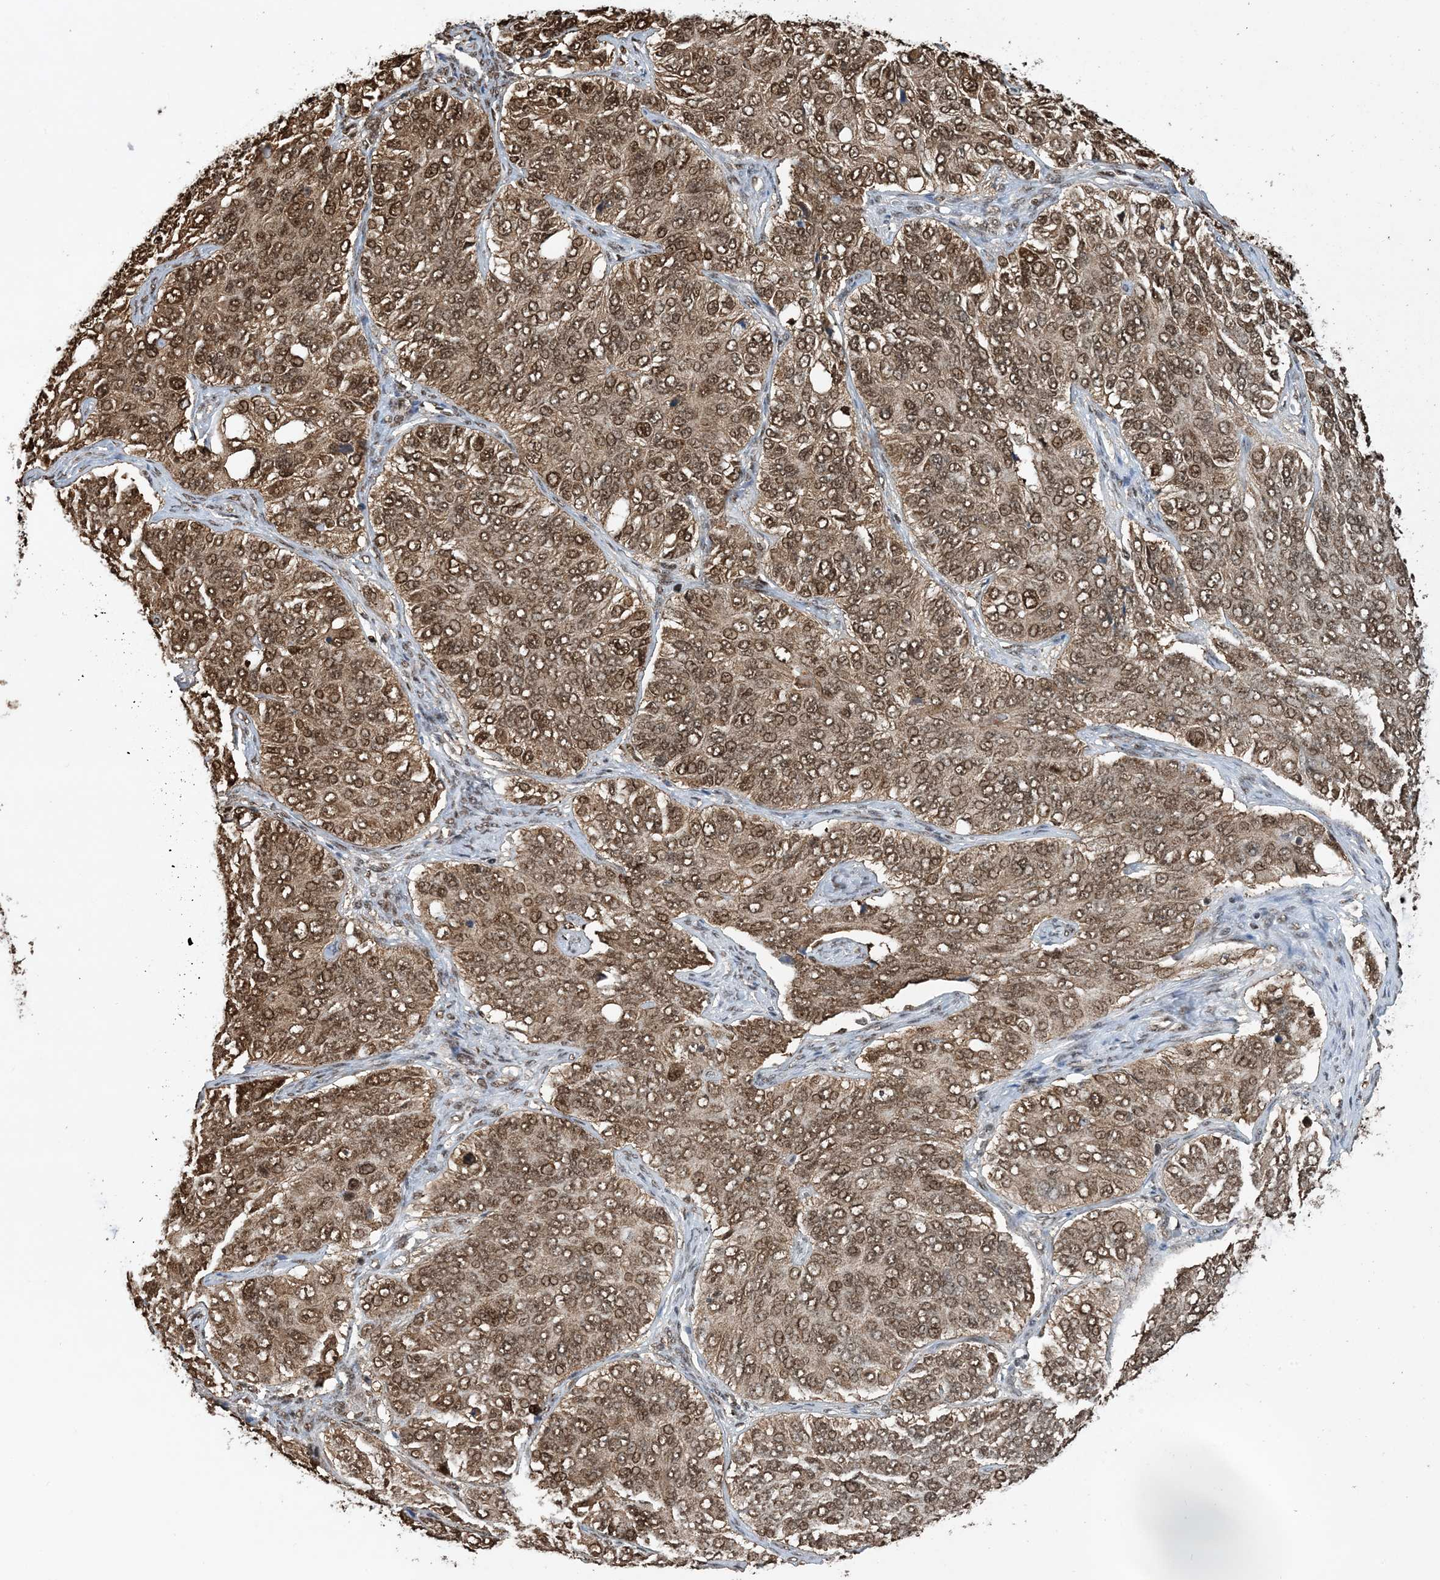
{"staining": {"intensity": "moderate", "quantity": ">75%", "location": "cytoplasmic/membranous,nuclear"}, "tissue": "ovarian cancer", "cell_type": "Tumor cells", "image_type": "cancer", "snomed": [{"axis": "morphology", "description": "Carcinoma, endometroid"}, {"axis": "topography", "description": "Ovary"}], "caption": "Immunohistochemistry of ovarian cancer (endometroid carcinoma) exhibits medium levels of moderate cytoplasmic/membranous and nuclear expression in about >75% of tumor cells.", "gene": "HSPA1A", "patient": {"sex": "female", "age": 51}}